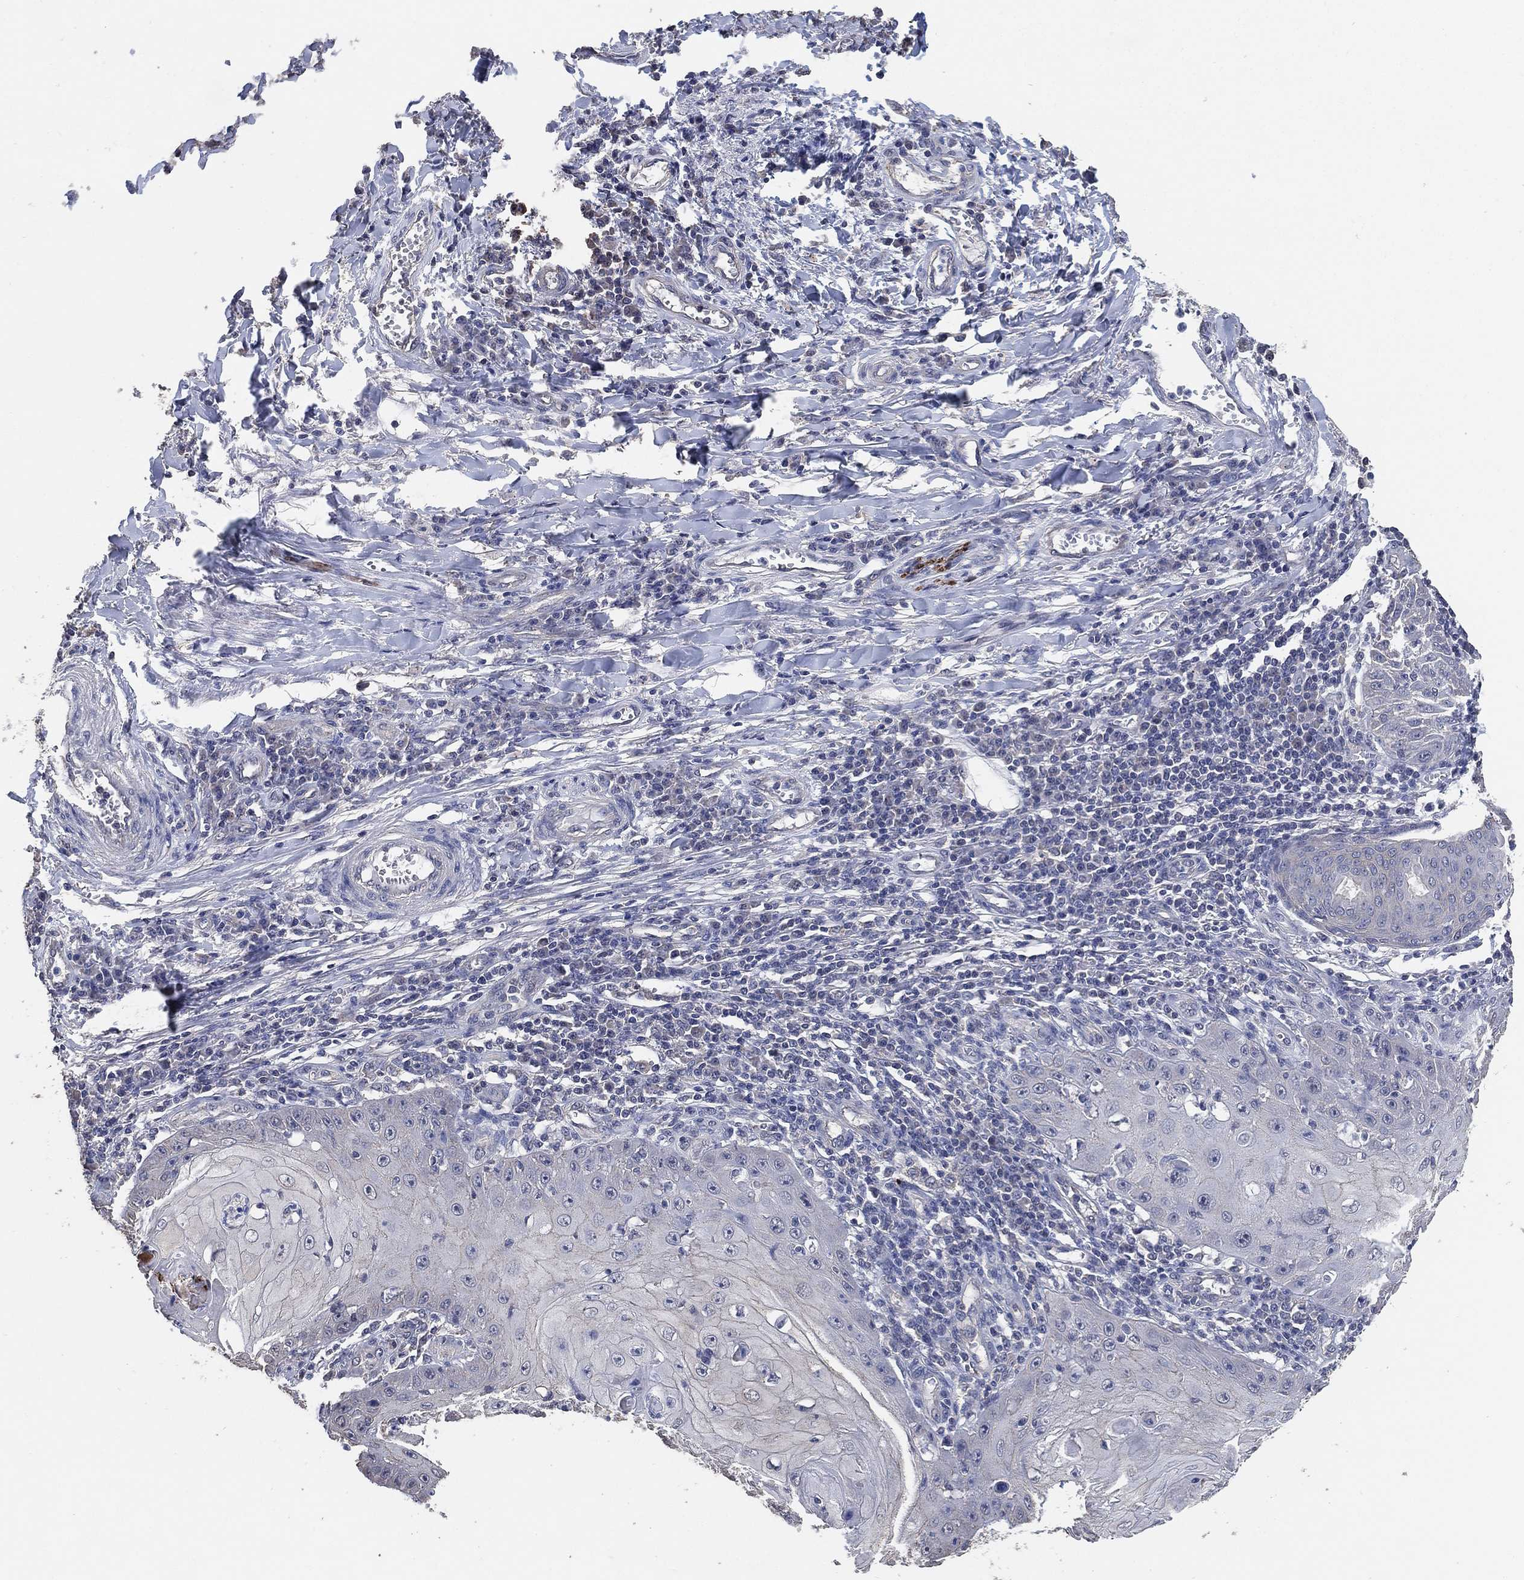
{"staining": {"intensity": "negative", "quantity": "none", "location": "none"}, "tissue": "skin cancer", "cell_type": "Tumor cells", "image_type": "cancer", "snomed": [{"axis": "morphology", "description": "Squamous cell carcinoma, NOS"}, {"axis": "topography", "description": "Skin"}], "caption": "An IHC image of skin squamous cell carcinoma is shown. There is no staining in tumor cells of skin squamous cell carcinoma.", "gene": "KLK5", "patient": {"sex": "male", "age": 70}}